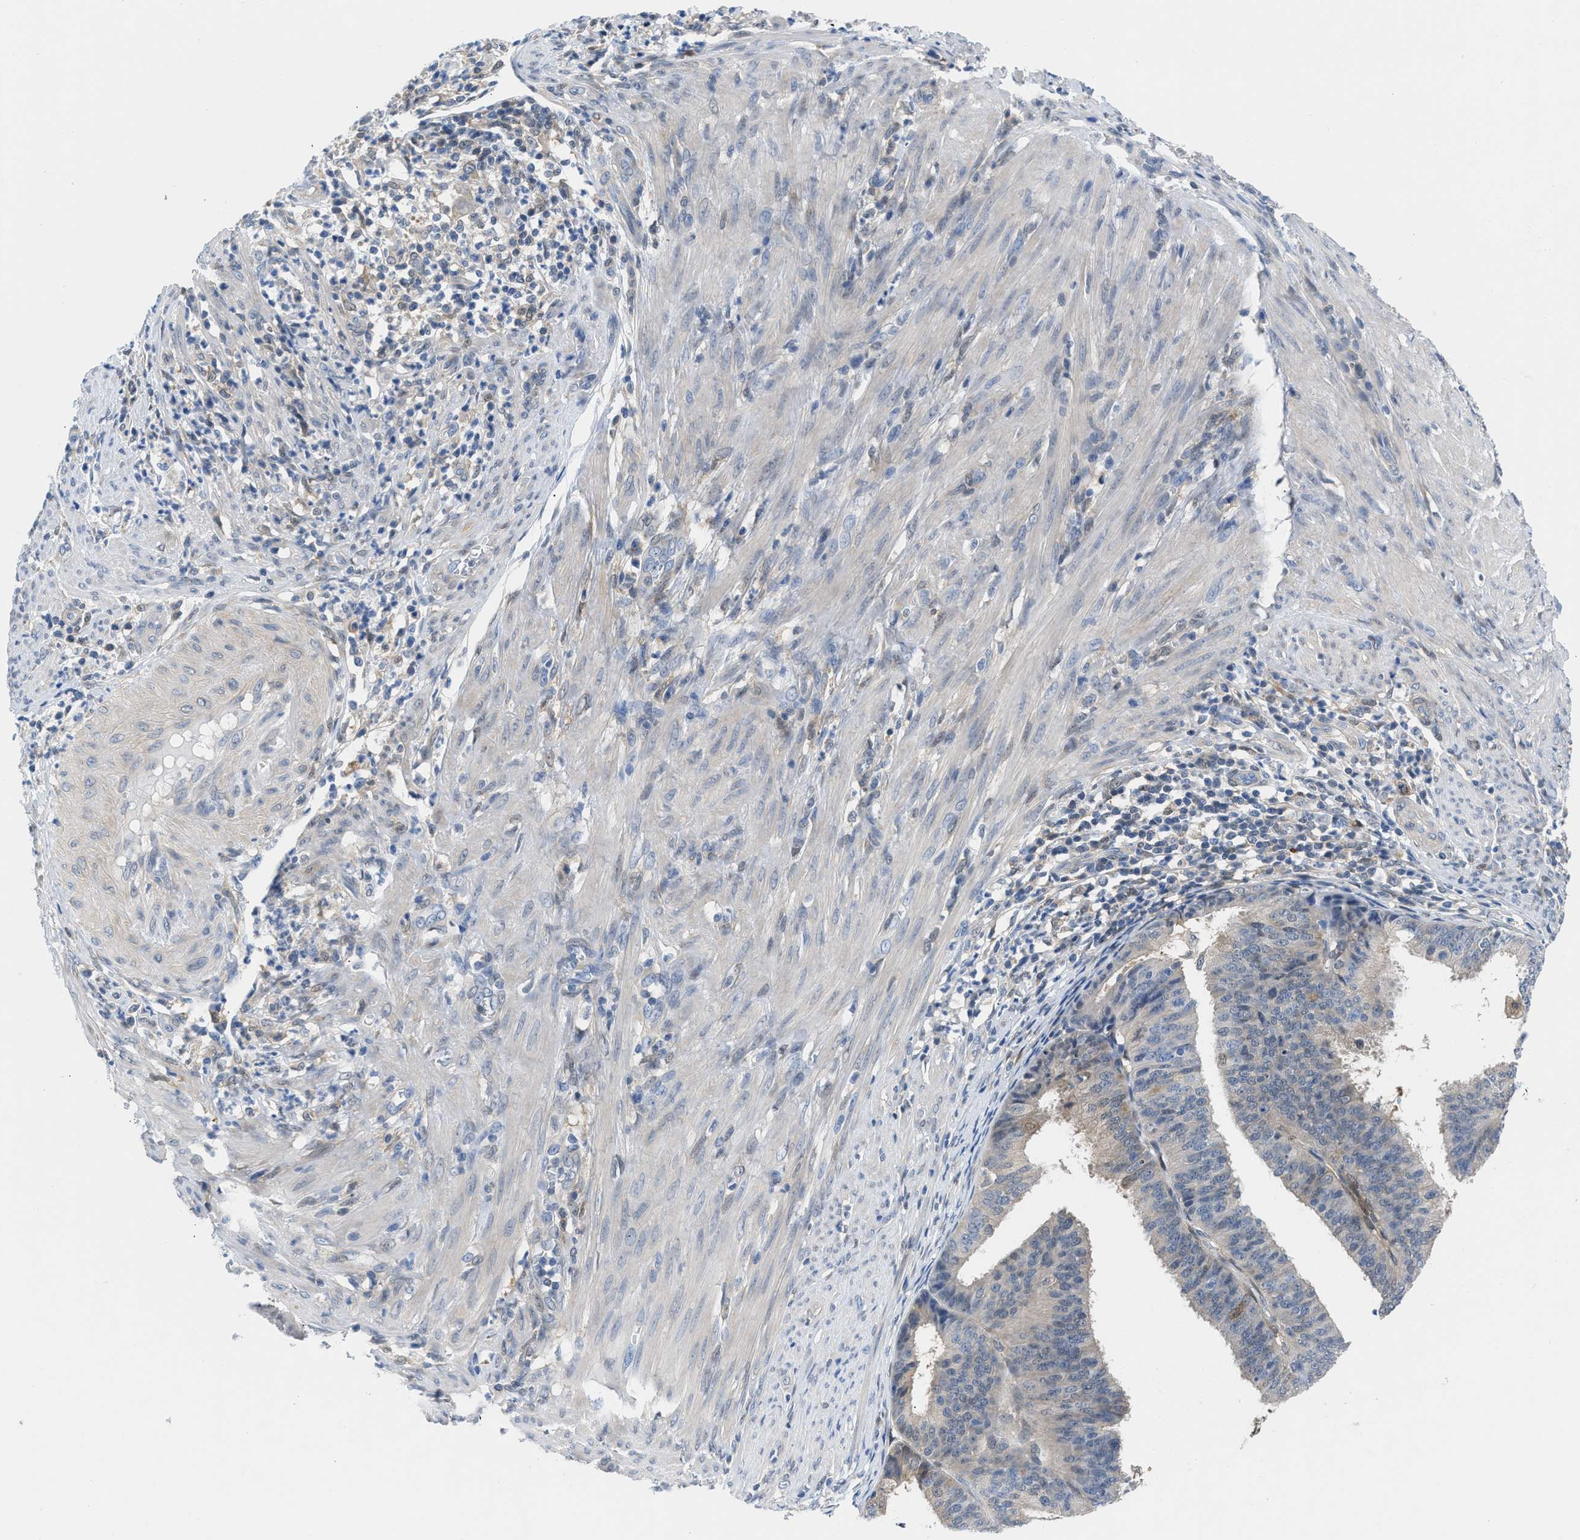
{"staining": {"intensity": "negative", "quantity": "none", "location": "none"}, "tissue": "endometrial cancer", "cell_type": "Tumor cells", "image_type": "cancer", "snomed": [{"axis": "morphology", "description": "Adenocarcinoma, NOS"}, {"axis": "topography", "description": "Endometrium"}], "caption": "This image is of endometrial cancer (adenocarcinoma) stained with immunohistochemistry (IHC) to label a protein in brown with the nuclei are counter-stained blue. There is no positivity in tumor cells.", "gene": "CBR1", "patient": {"sex": "female", "age": 70}}